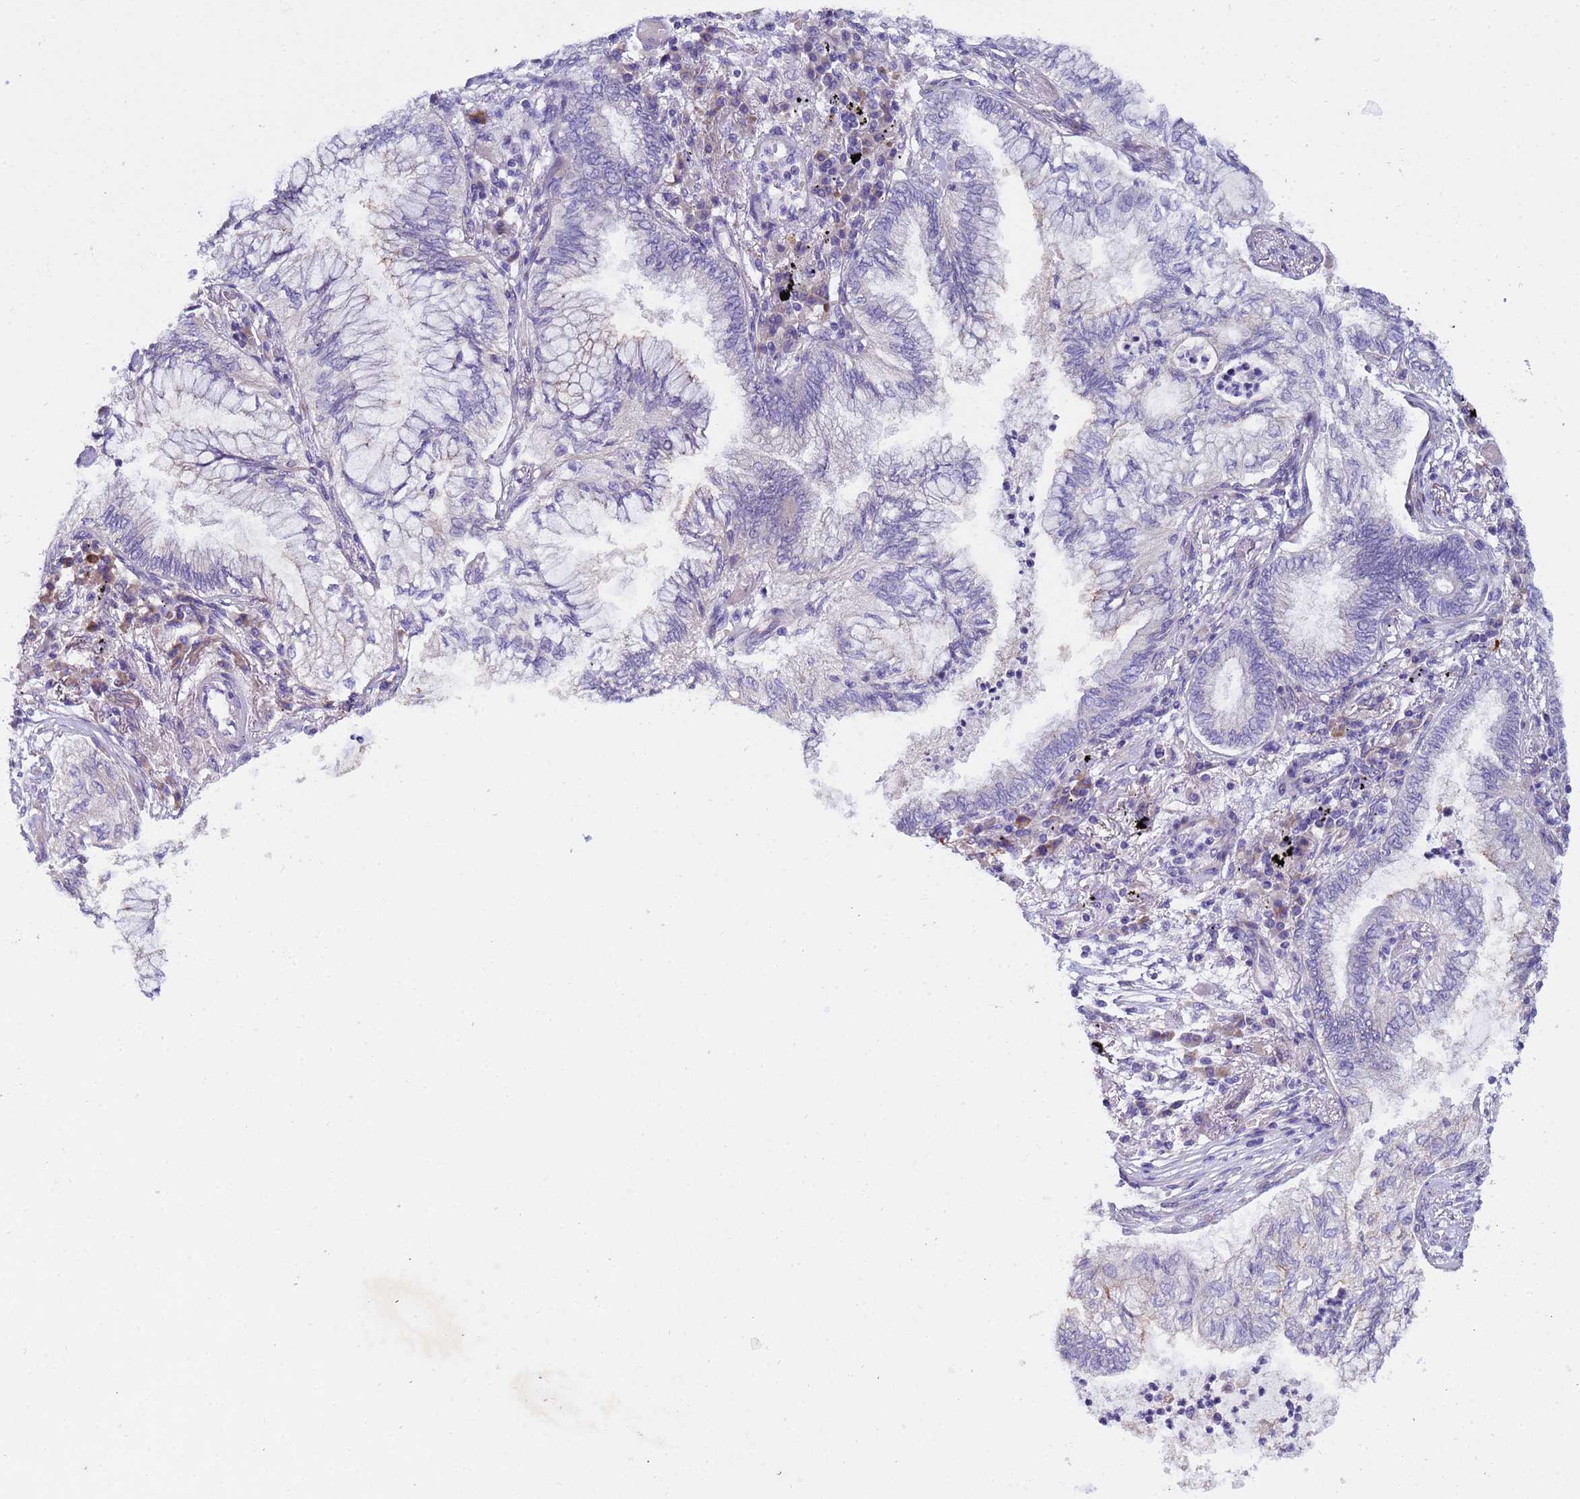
{"staining": {"intensity": "negative", "quantity": "none", "location": "none"}, "tissue": "lung cancer", "cell_type": "Tumor cells", "image_type": "cancer", "snomed": [{"axis": "morphology", "description": "Adenocarcinoma, NOS"}, {"axis": "topography", "description": "Lung"}], "caption": "Tumor cells are negative for protein expression in human lung cancer.", "gene": "IGSF11", "patient": {"sex": "female", "age": 70}}